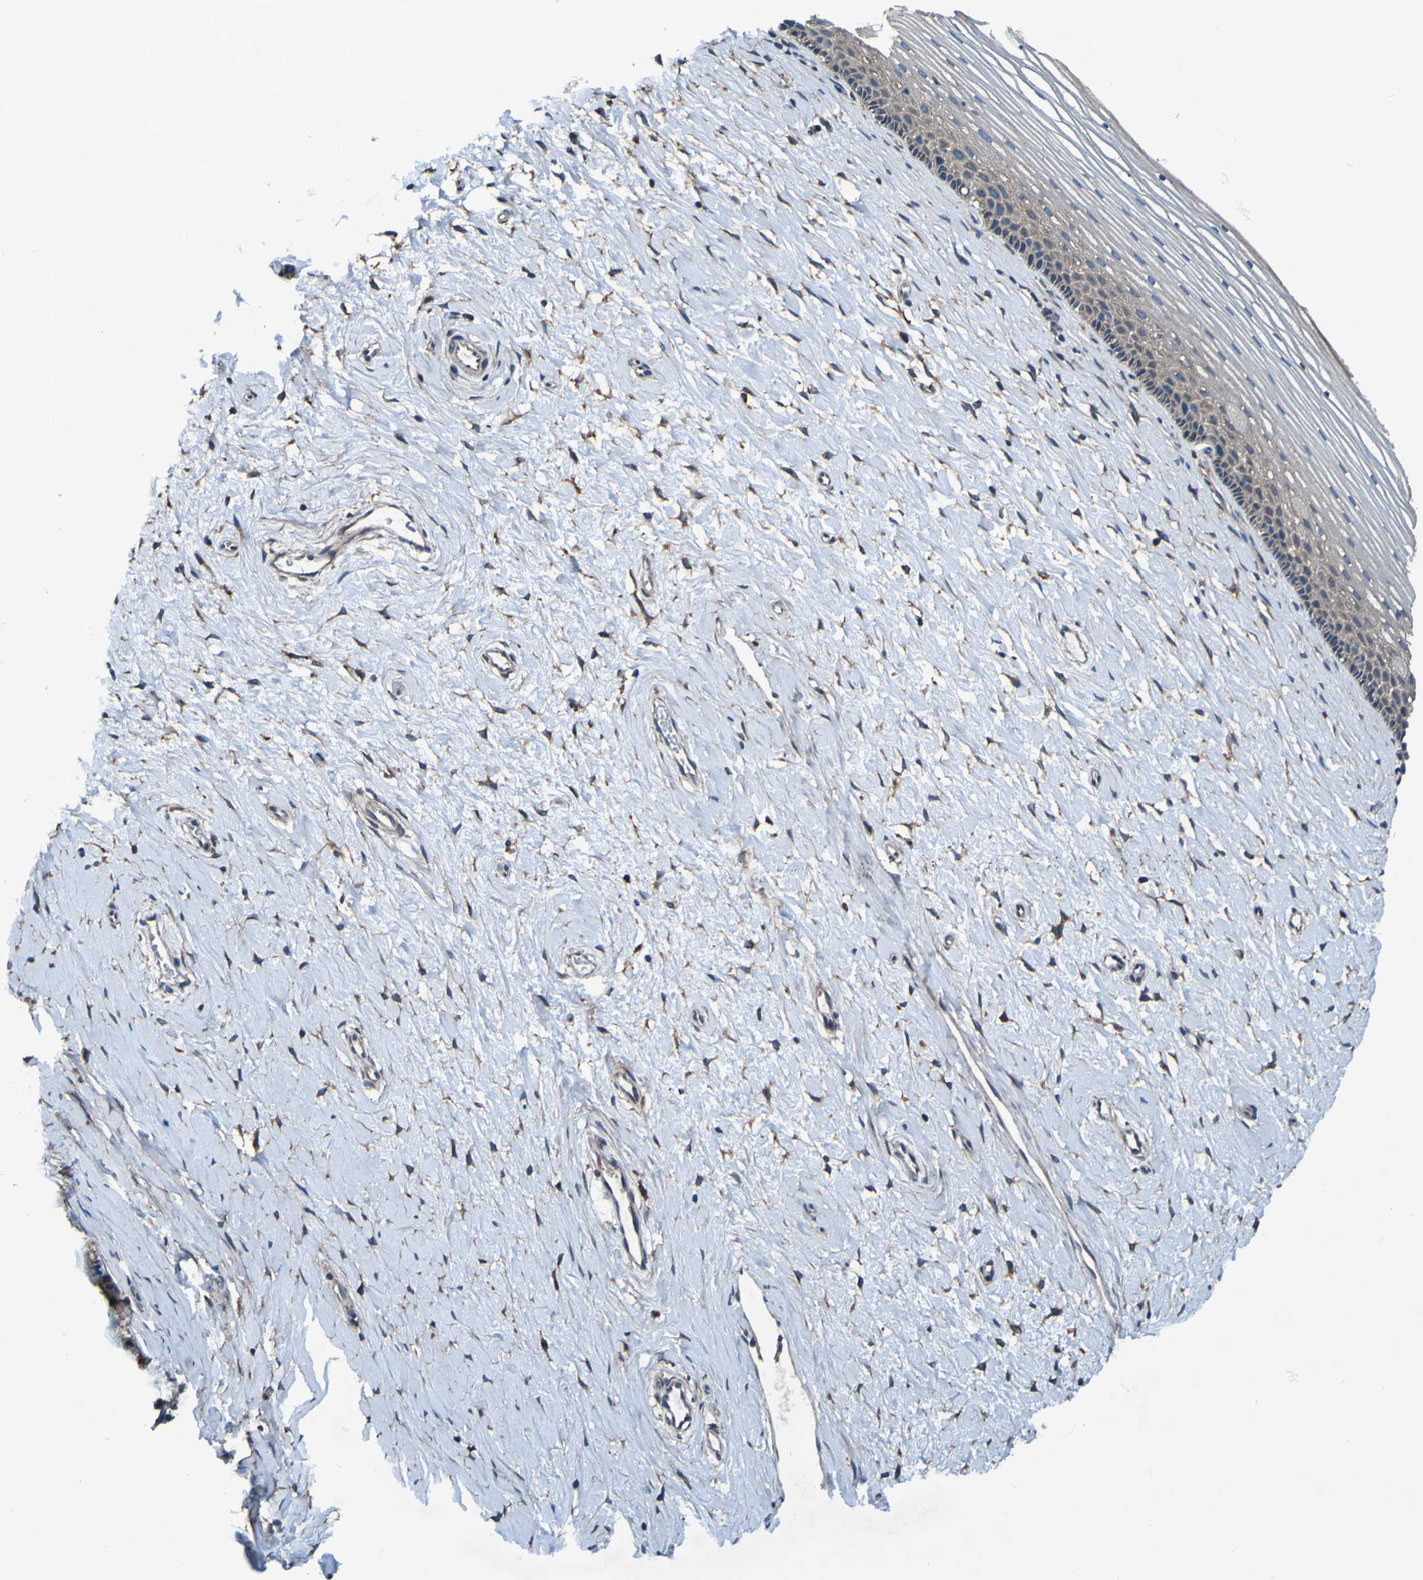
{"staining": {"intensity": "moderate", "quantity": "25%-75%", "location": "cytoplasmic/membranous"}, "tissue": "cervix", "cell_type": "Glandular cells", "image_type": "normal", "snomed": [{"axis": "morphology", "description": "Normal tissue, NOS"}, {"axis": "topography", "description": "Cervix"}], "caption": "Immunohistochemical staining of unremarkable human cervix exhibits medium levels of moderate cytoplasmic/membranous staining in about 25%-75% of glandular cells. Nuclei are stained in blue.", "gene": "RAB5B", "patient": {"sex": "female", "age": 39}}